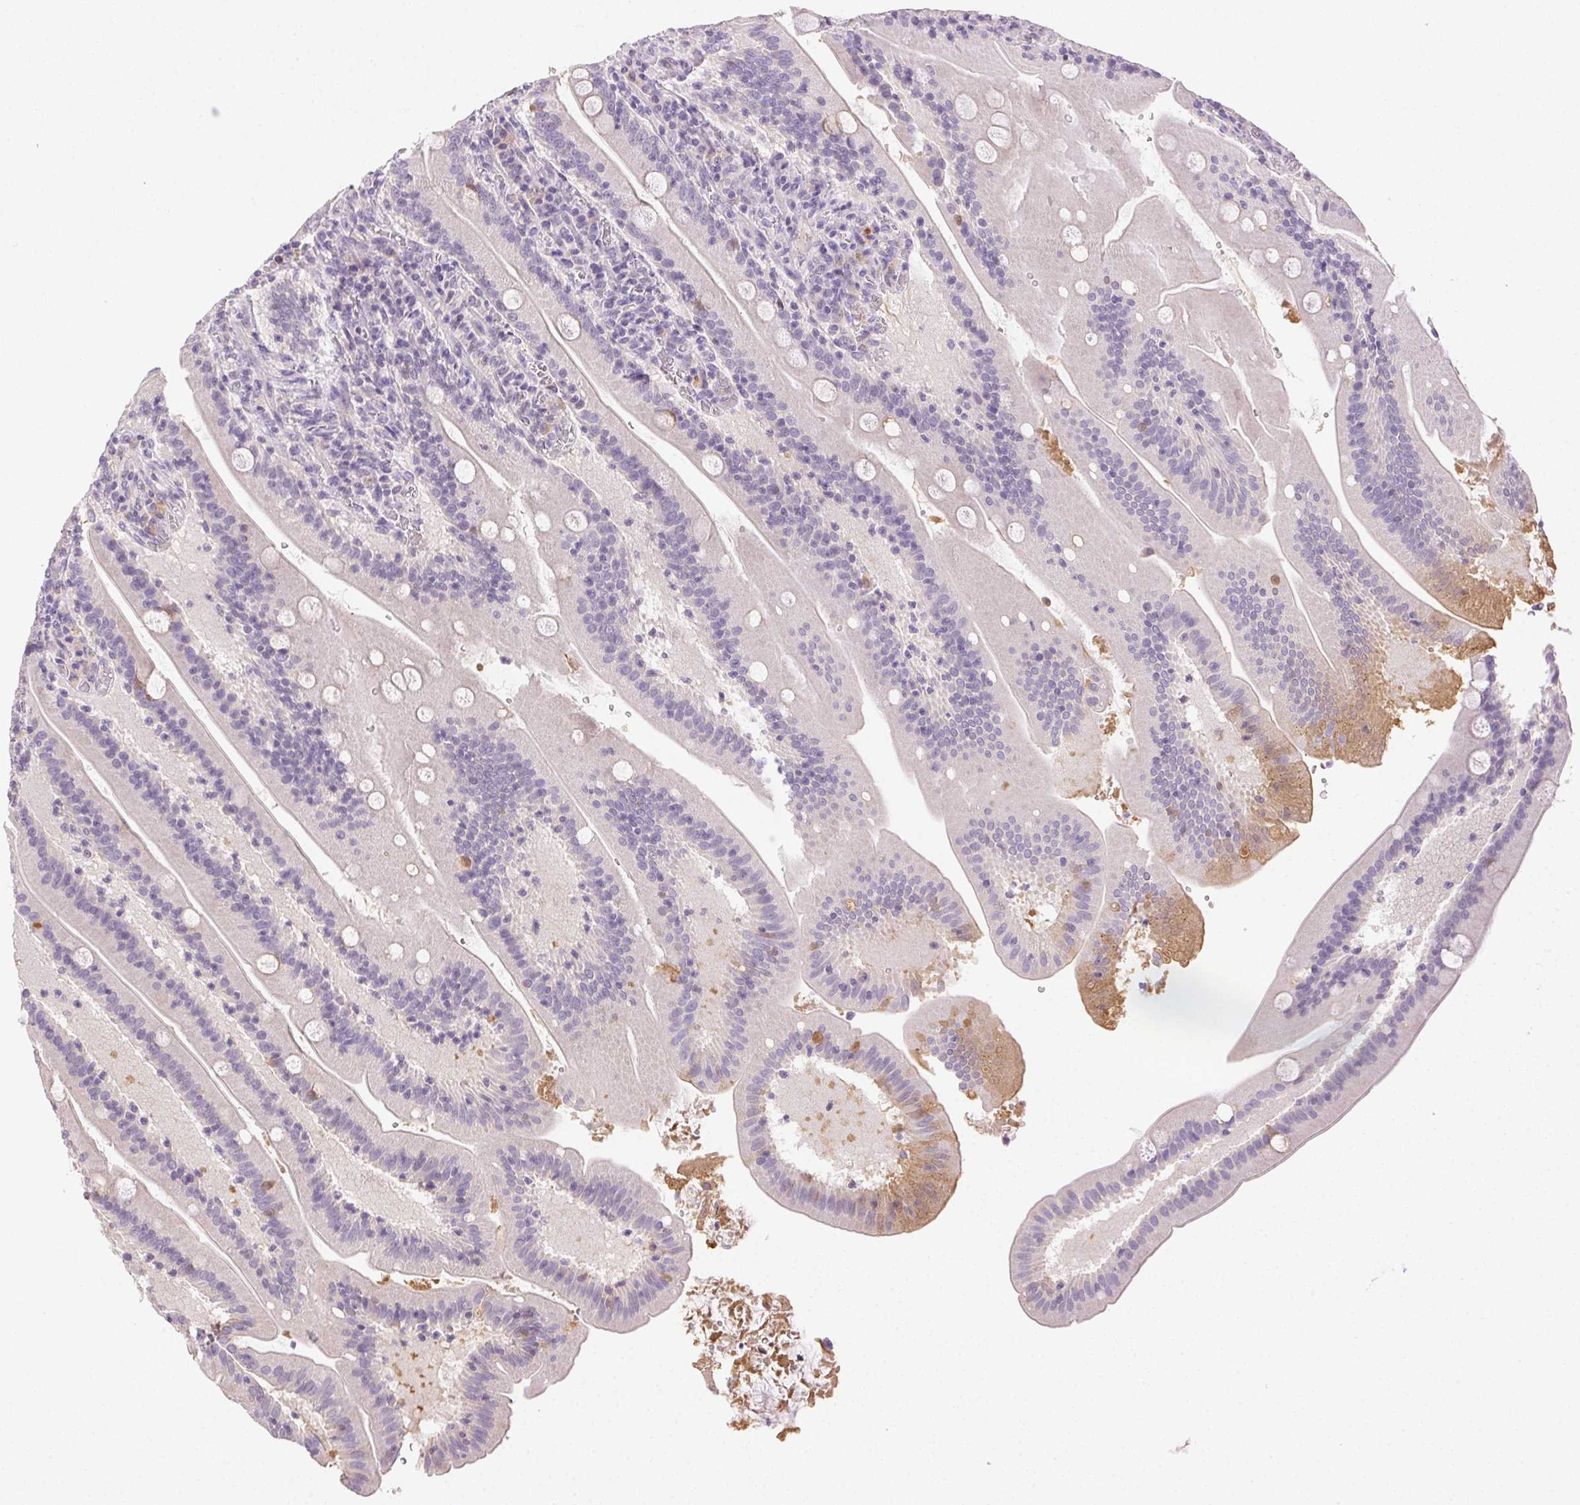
{"staining": {"intensity": "moderate", "quantity": "<25%", "location": "cytoplasmic/membranous"}, "tissue": "small intestine", "cell_type": "Glandular cells", "image_type": "normal", "snomed": [{"axis": "morphology", "description": "Normal tissue, NOS"}, {"axis": "topography", "description": "Small intestine"}], "caption": "Glandular cells reveal moderate cytoplasmic/membranous expression in approximately <25% of cells in unremarkable small intestine. (DAB (3,3'-diaminobenzidine) IHC, brown staining for protein, blue staining for nuclei).", "gene": "BPIFB2", "patient": {"sex": "male", "age": 37}}